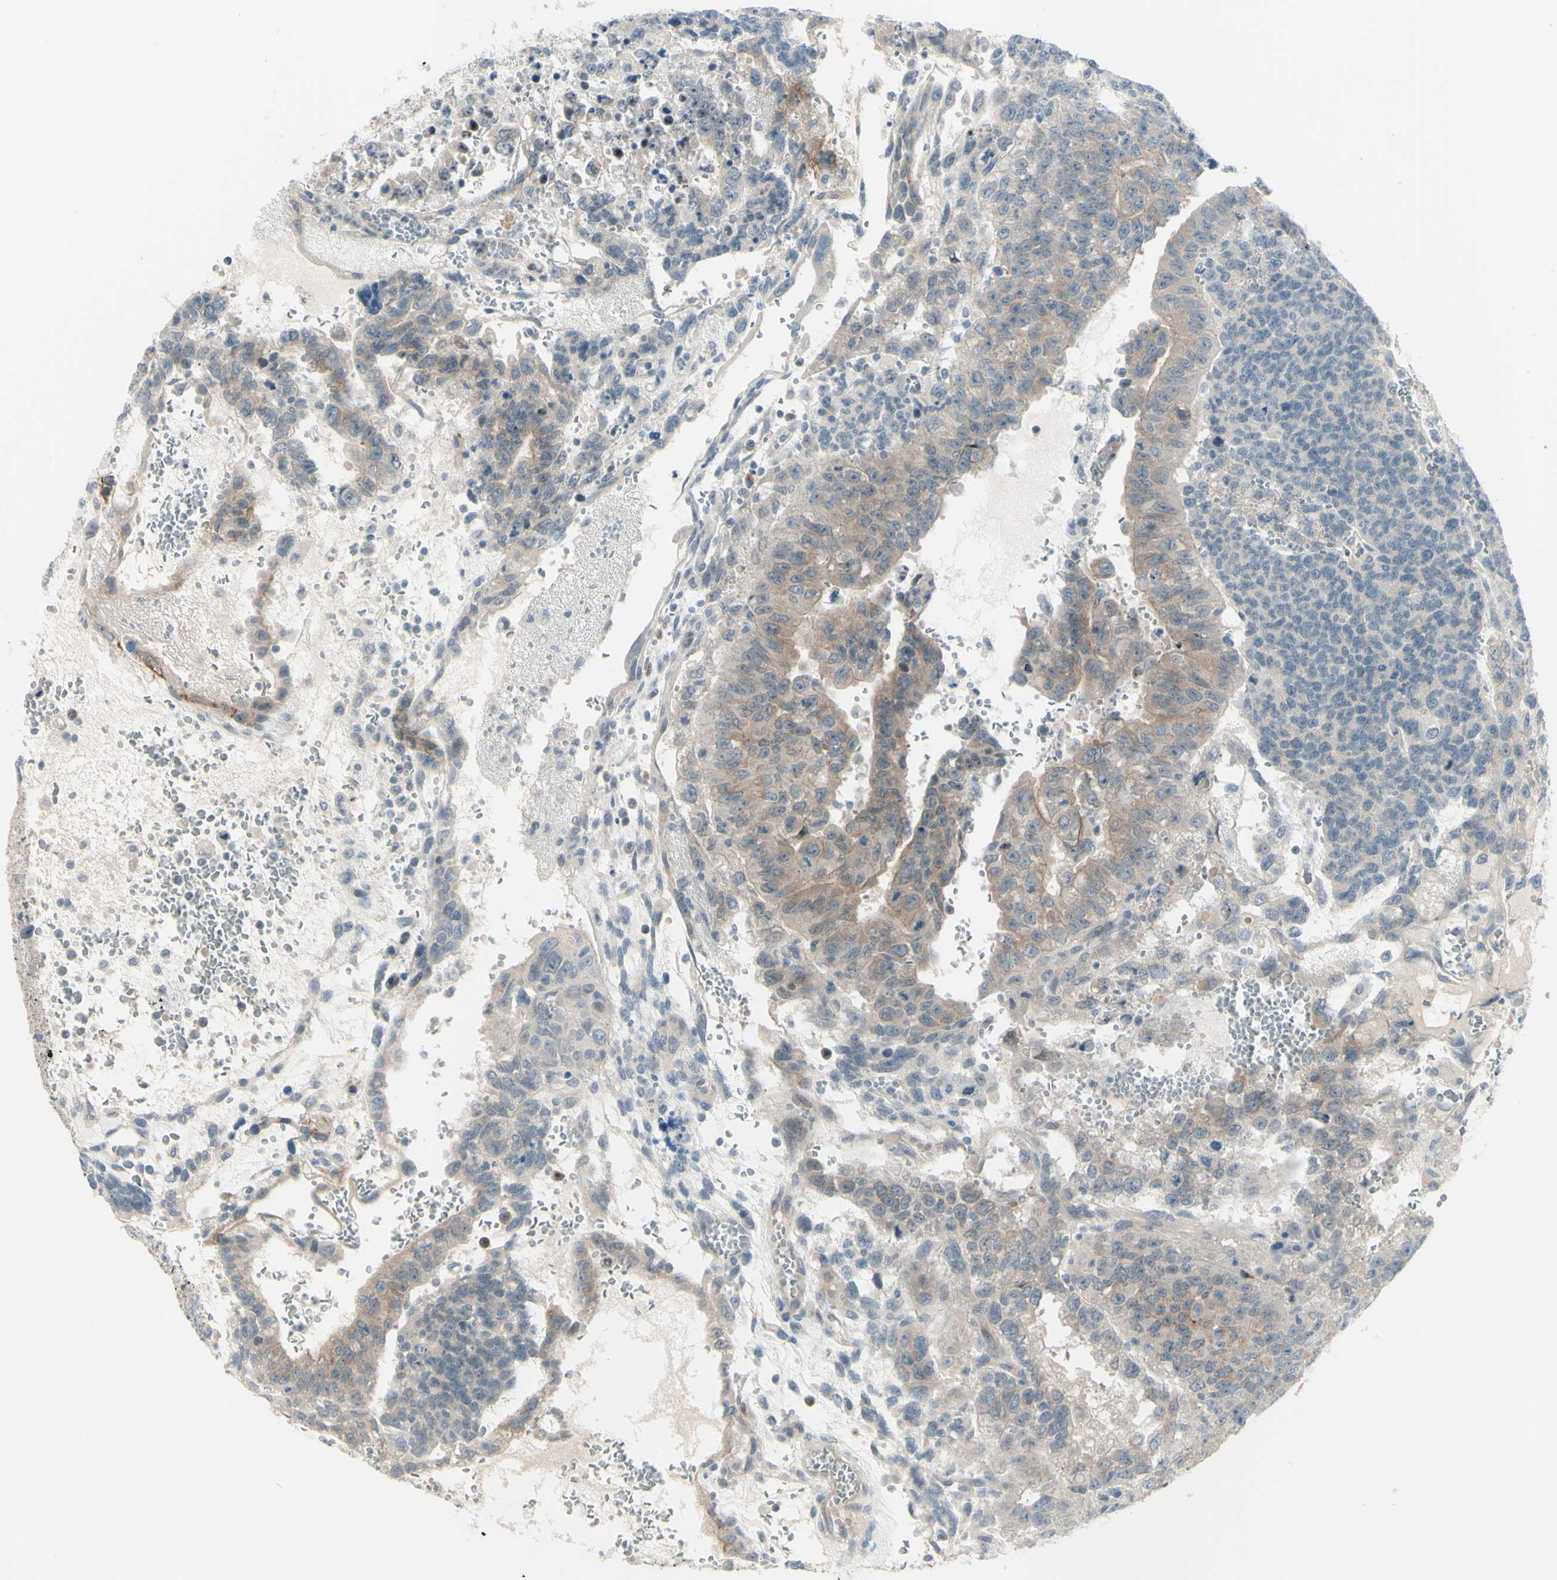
{"staining": {"intensity": "moderate", "quantity": ">75%", "location": "cytoplasmic/membranous"}, "tissue": "testis cancer", "cell_type": "Tumor cells", "image_type": "cancer", "snomed": [{"axis": "morphology", "description": "Seminoma, NOS"}, {"axis": "morphology", "description": "Carcinoma, Embryonal, NOS"}, {"axis": "topography", "description": "Testis"}], "caption": "Approximately >75% of tumor cells in human testis cancer (seminoma) show moderate cytoplasmic/membranous protein expression as visualized by brown immunohistochemical staining.", "gene": "LRRK1", "patient": {"sex": "male", "age": 52}}